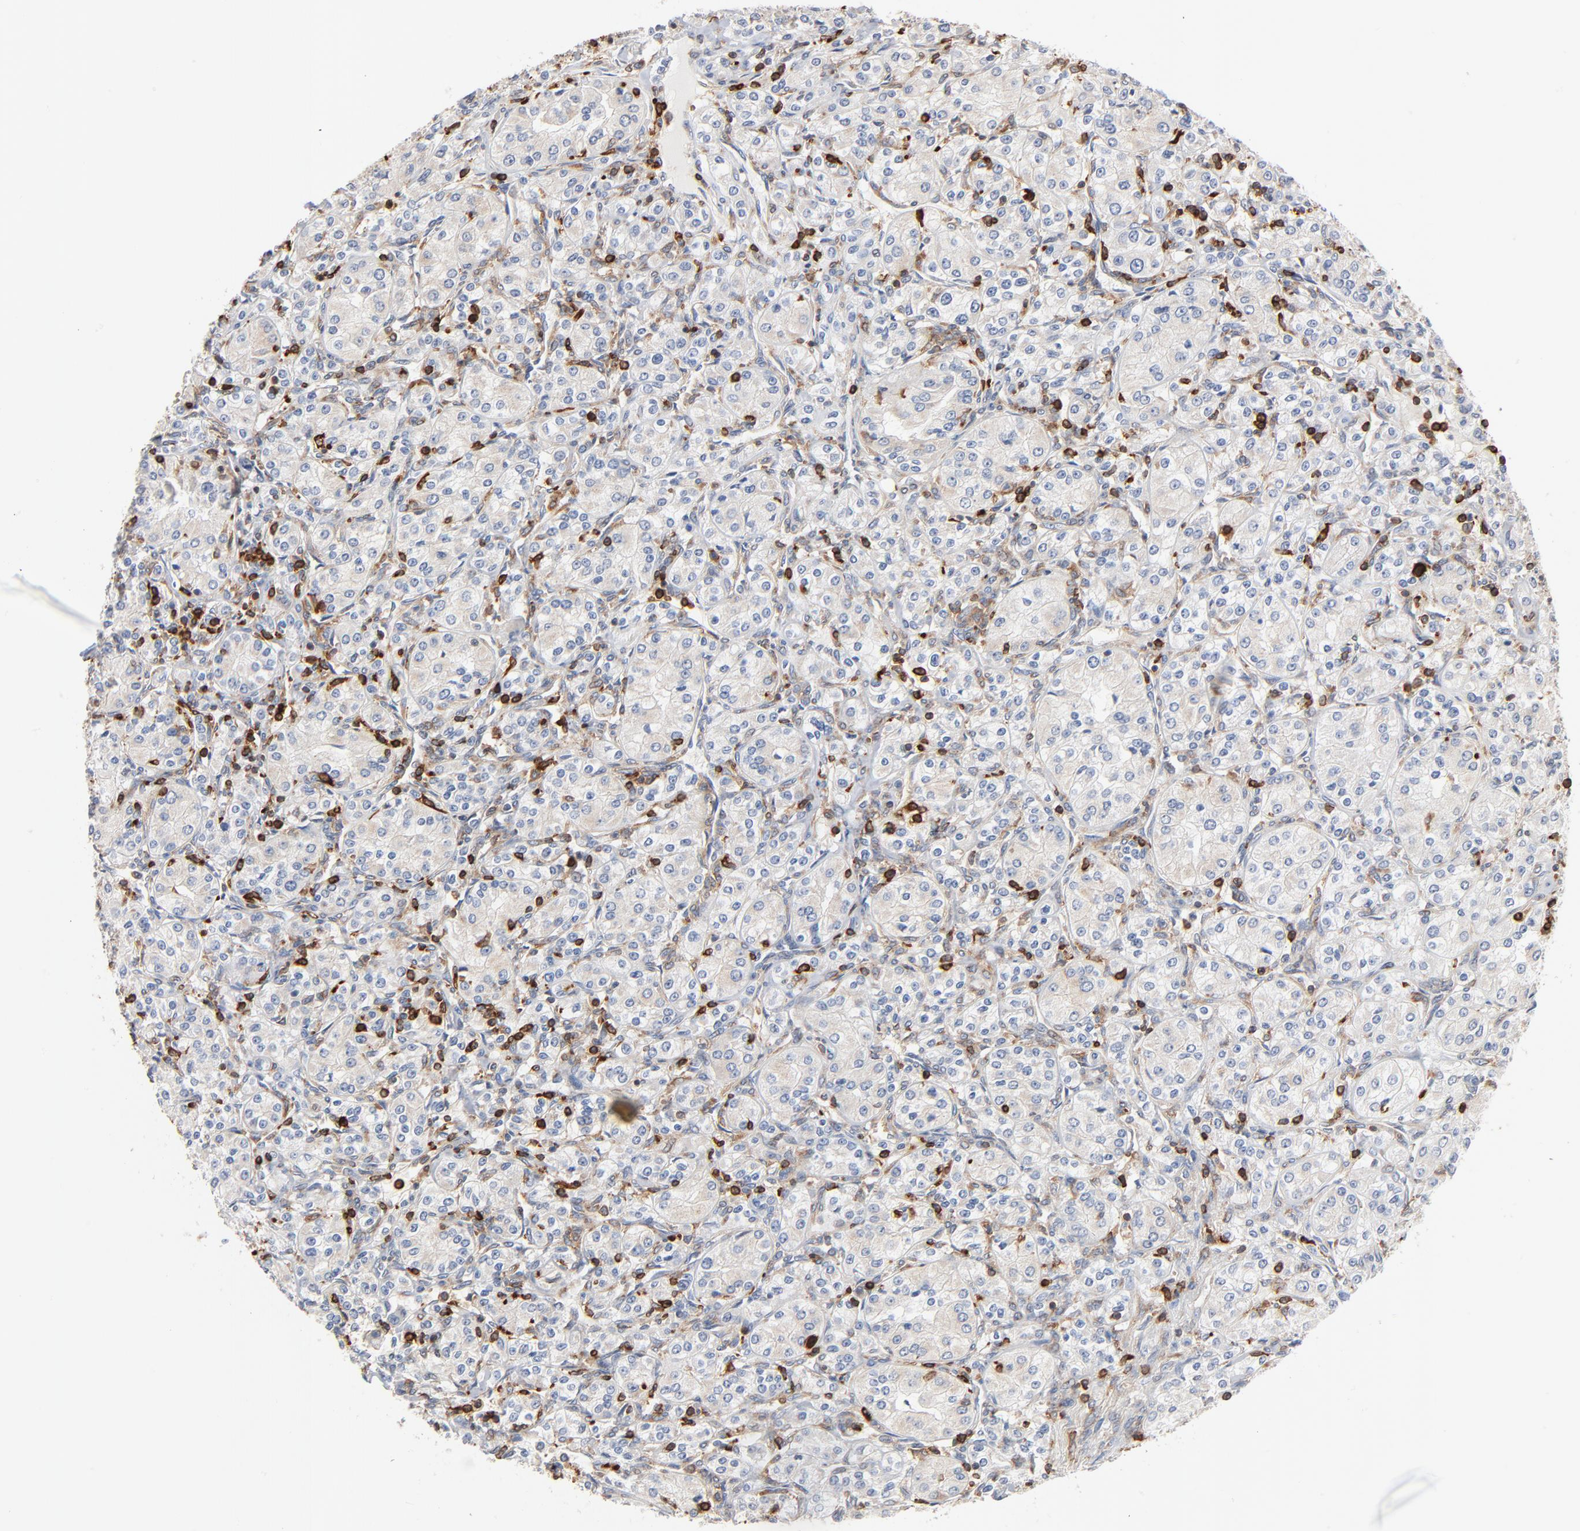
{"staining": {"intensity": "negative", "quantity": "none", "location": "none"}, "tissue": "renal cancer", "cell_type": "Tumor cells", "image_type": "cancer", "snomed": [{"axis": "morphology", "description": "Adenocarcinoma, NOS"}, {"axis": "topography", "description": "Kidney"}], "caption": "Immunohistochemistry (IHC) of adenocarcinoma (renal) reveals no staining in tumor cells.", "gene": "SH3KBP1", "patient": {"sex": "male", "age": 77}}